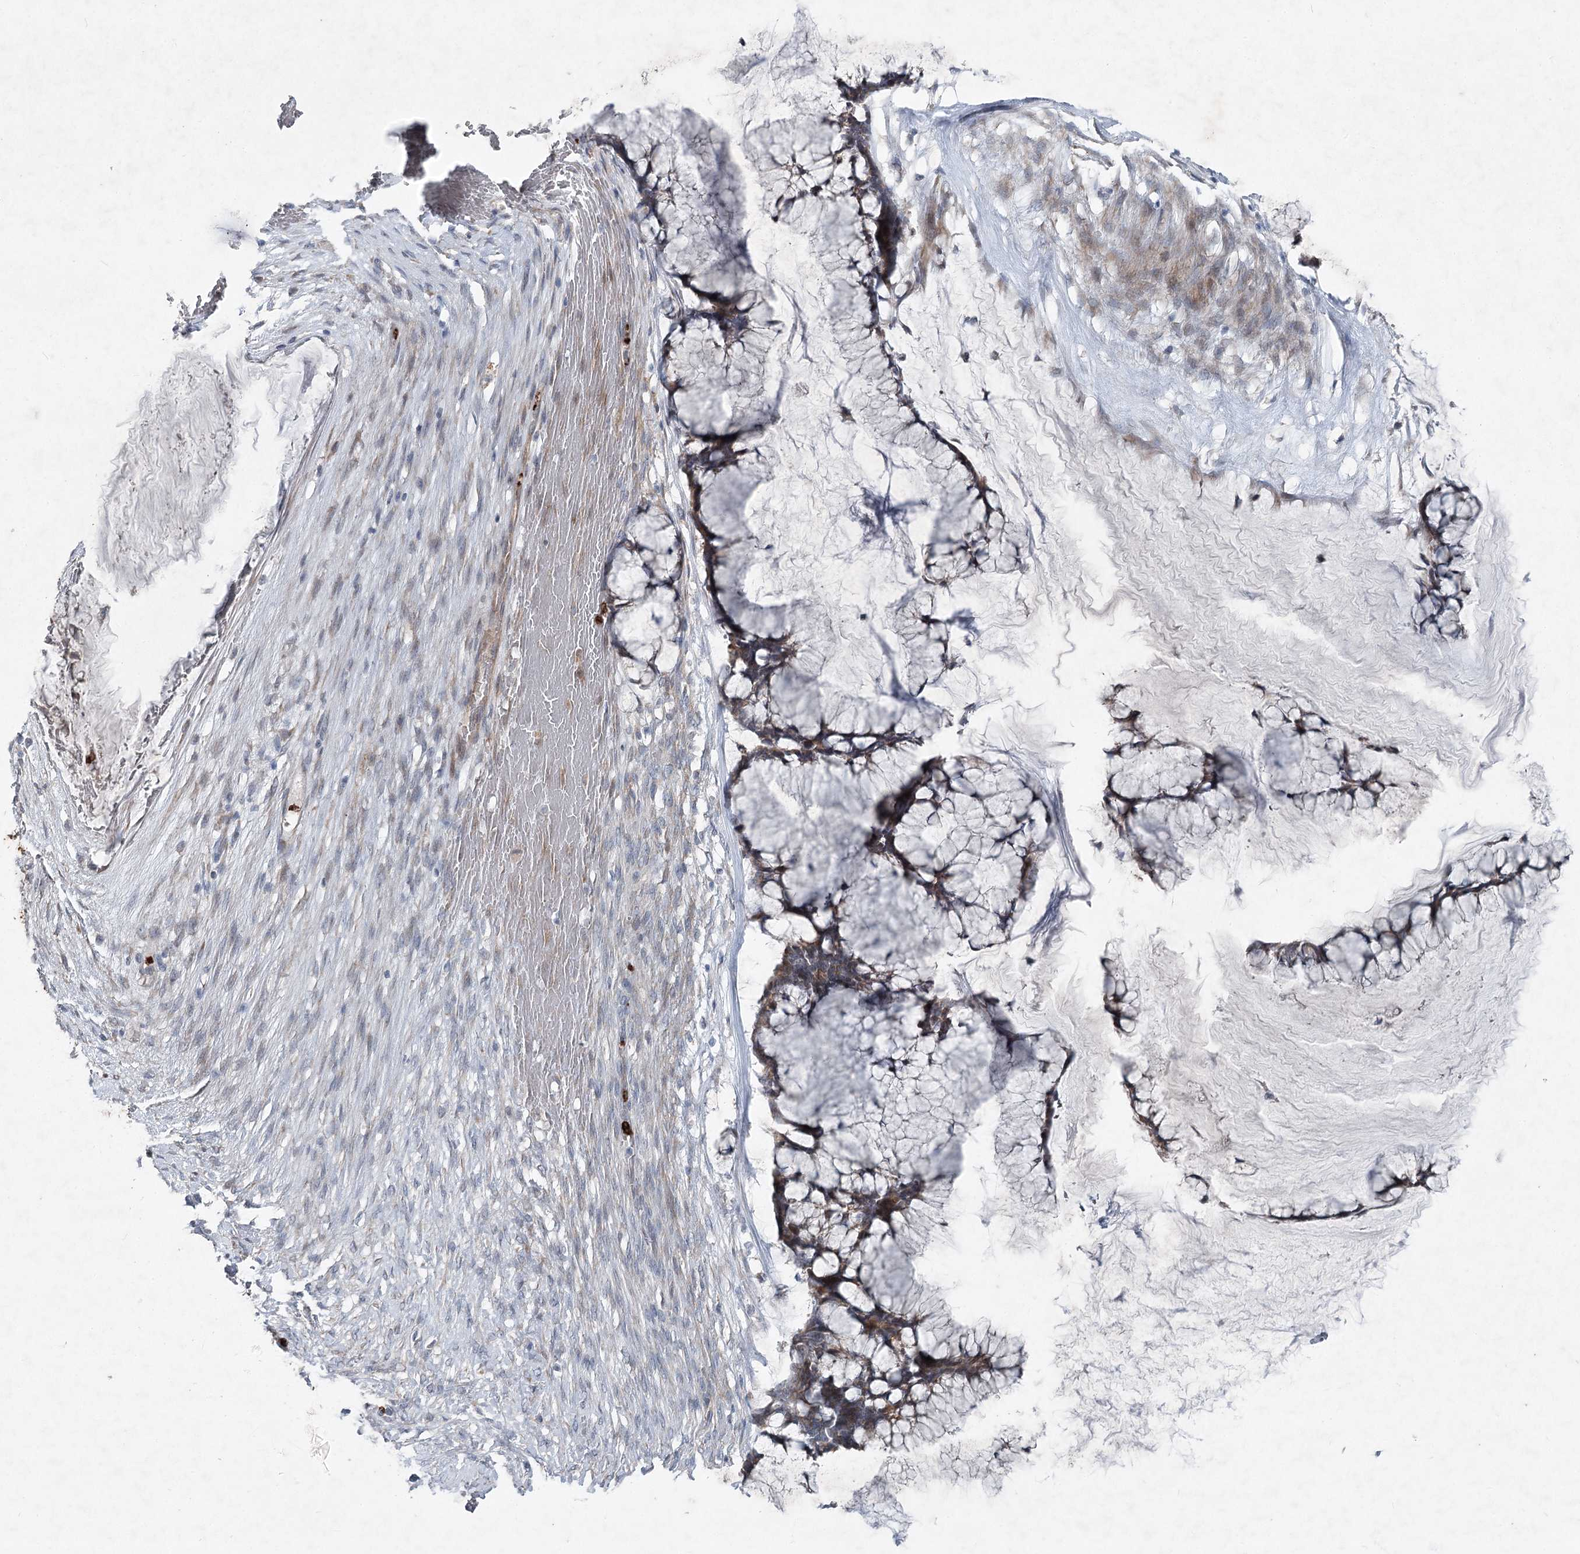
{"staining": {"intensity": "moderate", "quantity": ">75%", "location": "cytoplasmic/membranous"}, "tissue": "ovarian cancer", "cell_type": "Tumor cells", "image_type": "cancer", "snomed": [{"axis": "morphology", "description": "Cystadenocarcinoma, mucinous, NOS"}, {"axis": "topography", "description": "Ovary"}], "caption": "This is a photomicrograph of immunohistochemistry (IHC) staining of ovarian cancer (mucinous cystadenocarcinoma), which shows moderate expression in the cytoplasmic/membranous of tumor cells.", "gene": "PLA2G12A", "patient": {"sex": "female", "age": 42}}